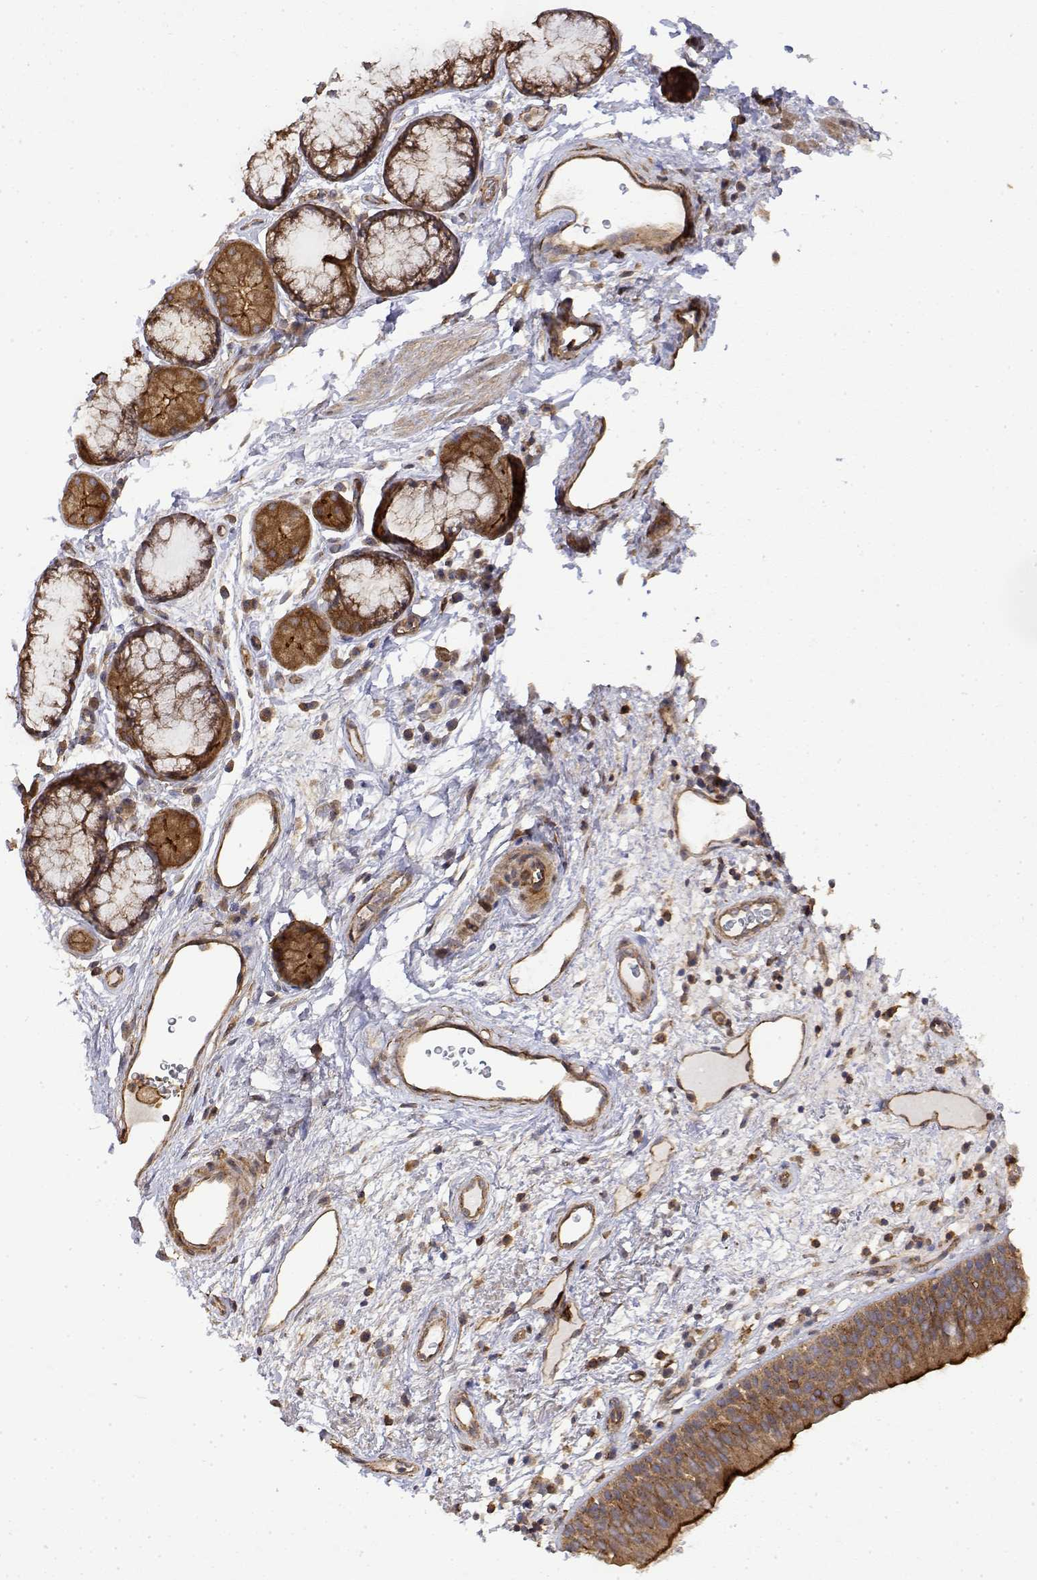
{"staining": {"intensity": "strong", "quantity": ">75%", "location": "cytoplasmic/membranous"}, "tissue": "bronchus", "cell_type": "Respiratory epithelial cells", "image_type": "normal", "snomed": [{"axis": "morphology", "description": "Normal tissue, NOS"}, {"axis": "topography", "description": "Cartilage tissue"}, {"axis": "topography", "description": "Bronchus"}], "caption": "This micrograph reveals immunohistochemistry (IHC) staining of unremarkable bronchus, with high strong cytoplasmic/membranous expression in about >75% of respiratory epithelial cells.", "gene": "PACSIN2", "patient": {"sex": "male", "age": 58}}